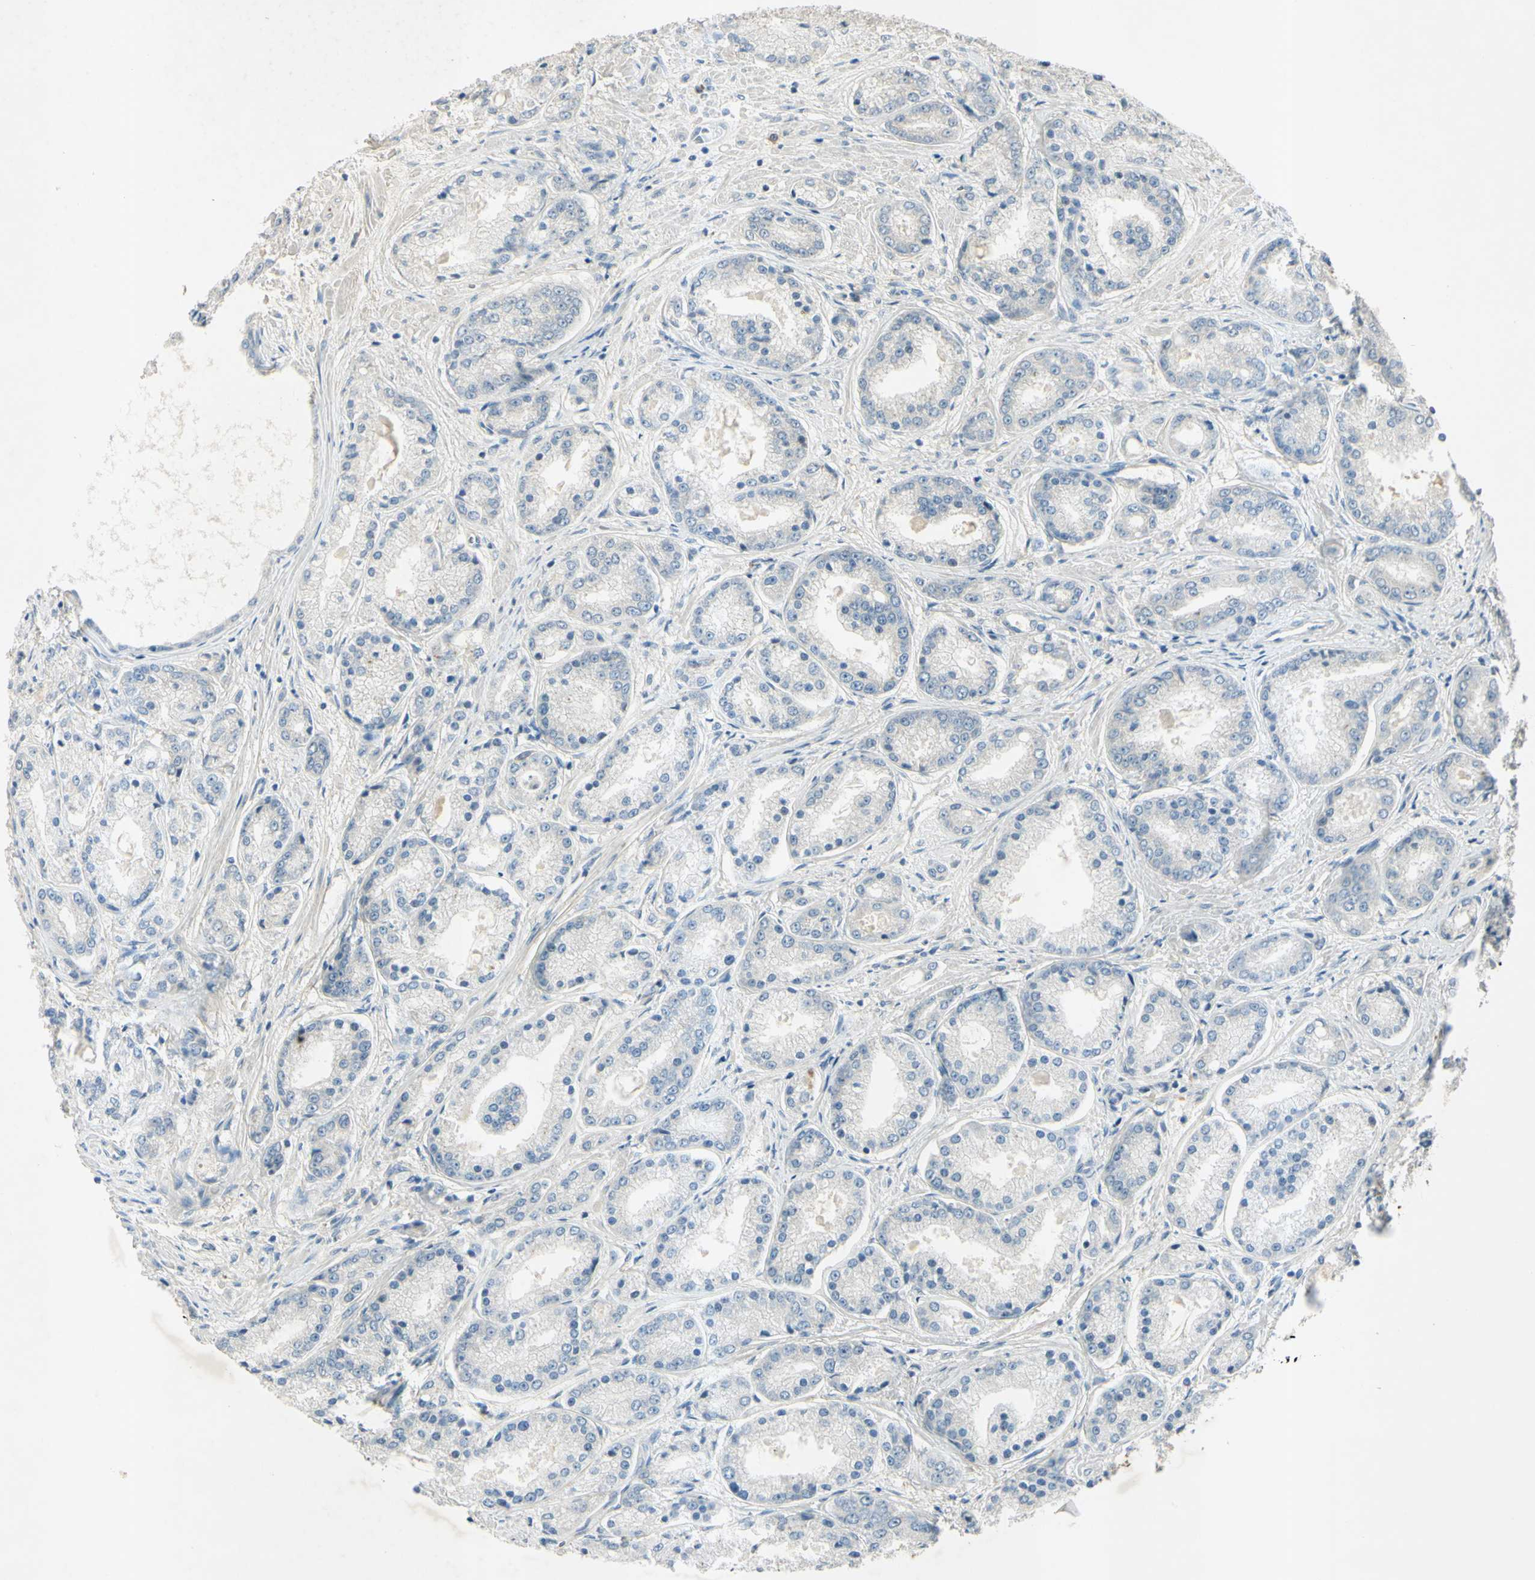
{"staining": {"intensity": "negative", "quantity": "none", "location": "none"}, "tissue": "prostate cancer", "cell_type": "Tumor cells", "image_type": "cancer", "snomed": [{"axis": "morphology", "description": "Adenocarcinoma, High grade"}, {"axis": "topography", "description": "Prostate"}], "caption": "This is an IHC histopathology image of prostate high-grade adenocarcinoma. There is no positivity in tumor cells.", "gene": "AATK", "patient": {"sex": "male", "age": 59}}